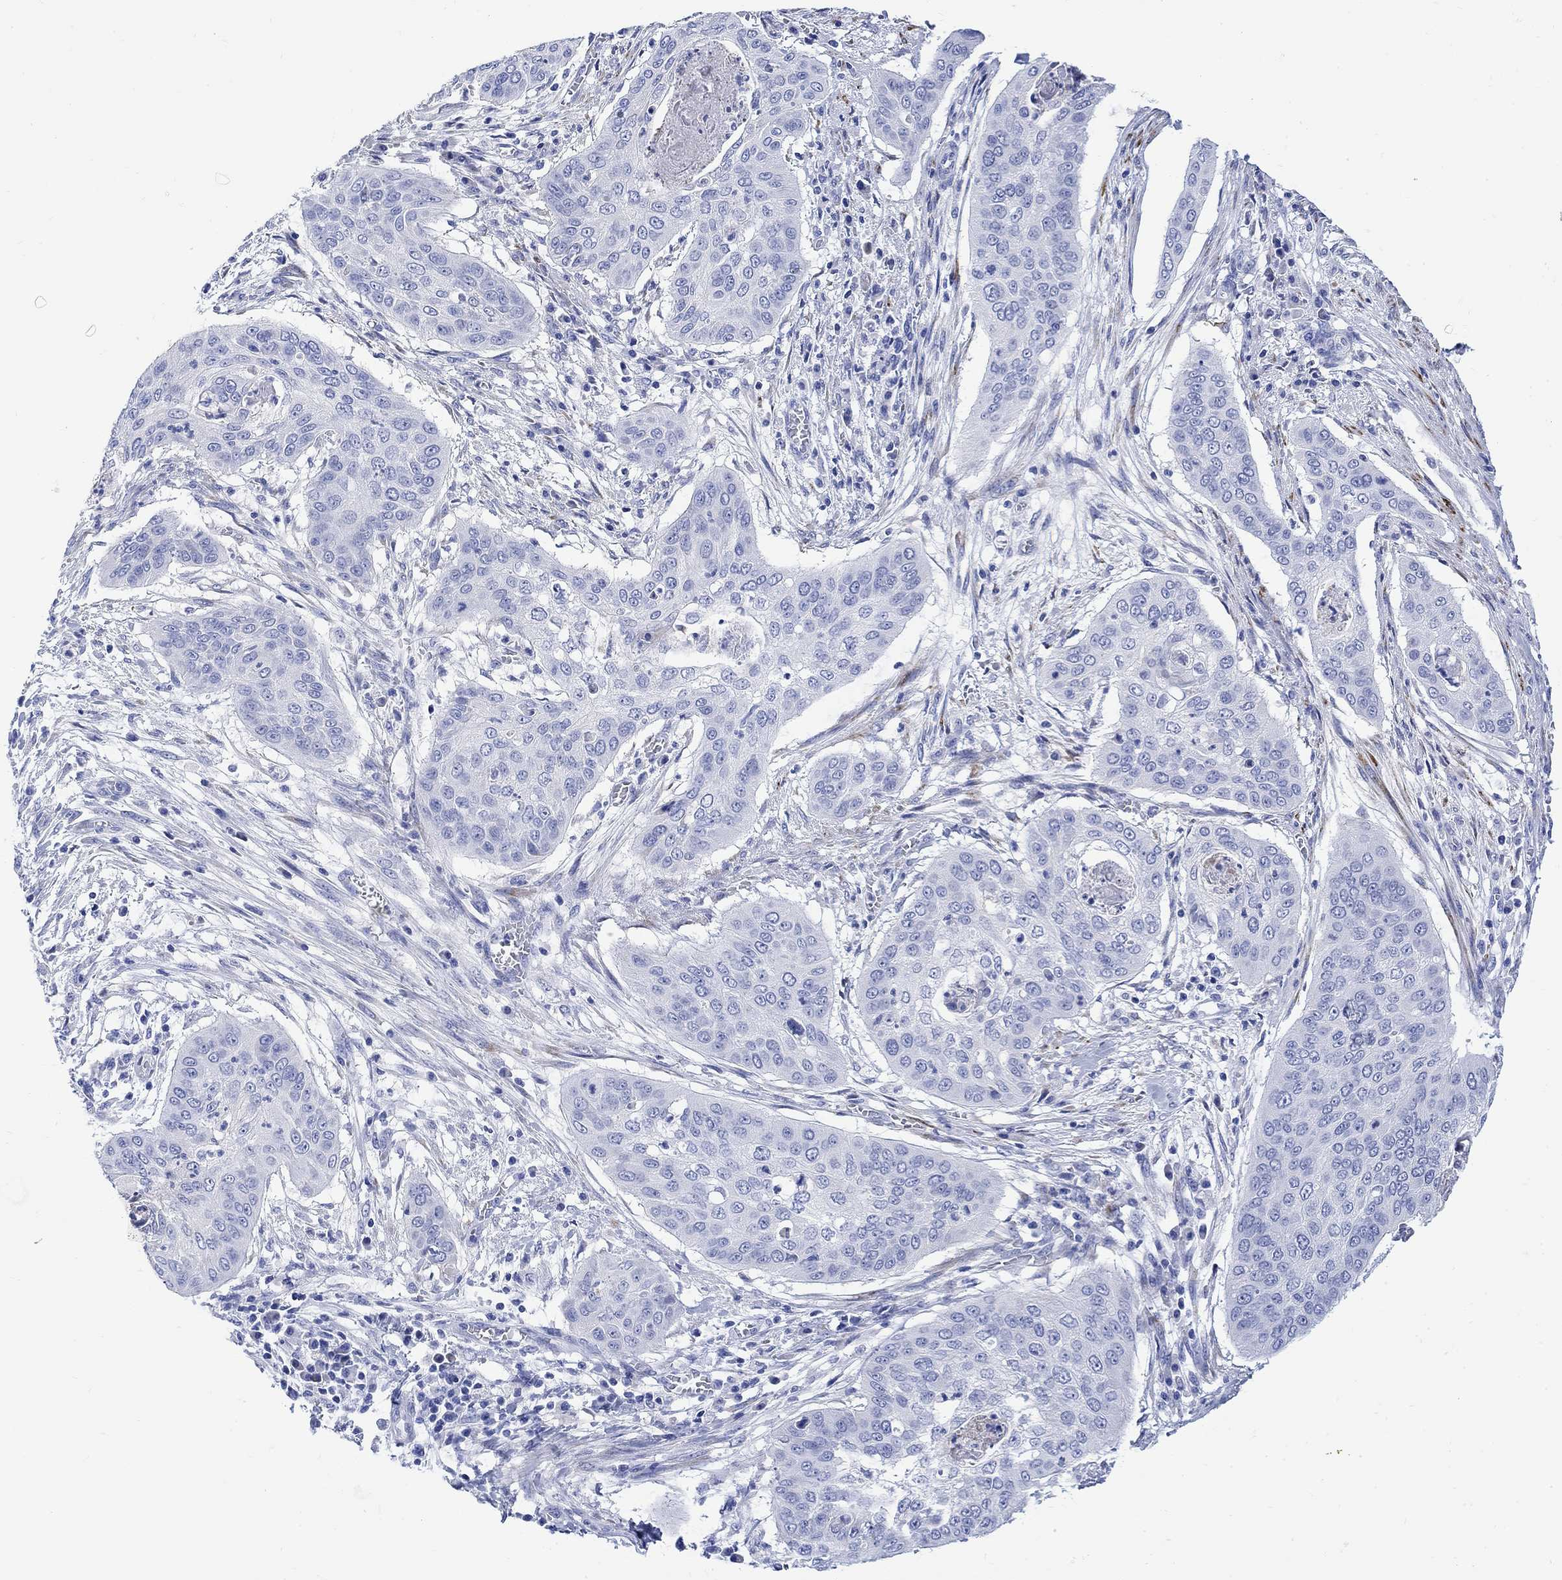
{"staining": {"intensity": "negative", "quantity": "none", "location": "none"}, "tissue": "cervical cancer", "cell_type": "Tumor cells", "image_type": "cancer", "snomed": [{"axis": "morphology", "description": "Squamous cell carcinoma, NOS"}, {"axis": "topography", "description": "Cervix"}], "caption": "An IHC micrograph of cervical cancer is shown. There is no staining in tumor cells of cervical cancer.", "gene": "MYL1", "patient": {"sex": "female", "age": 39}}